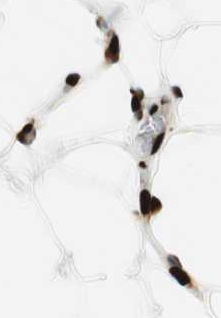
{"staining": {"intensity": "strong", "quantity": ">75%", "location": "nuclear"}, "tissue": "adipose tissue", "cell_type": "Adipocytes", "image_type": "normal", "snomed": [{"axis": "morphology", "description": "Normal tissue, NOS"}, {"axis": "topography", "description": "Soft tissue"}], "caption": "A high-resolution photomicrograph shows immunohistochemistry staining of unremarkable adipose tissue, which reveals strong nuclear positivity in about >75% of adipocytes.", "gene": "GLI2", "patient": {"sex": "male", "age": 26}}